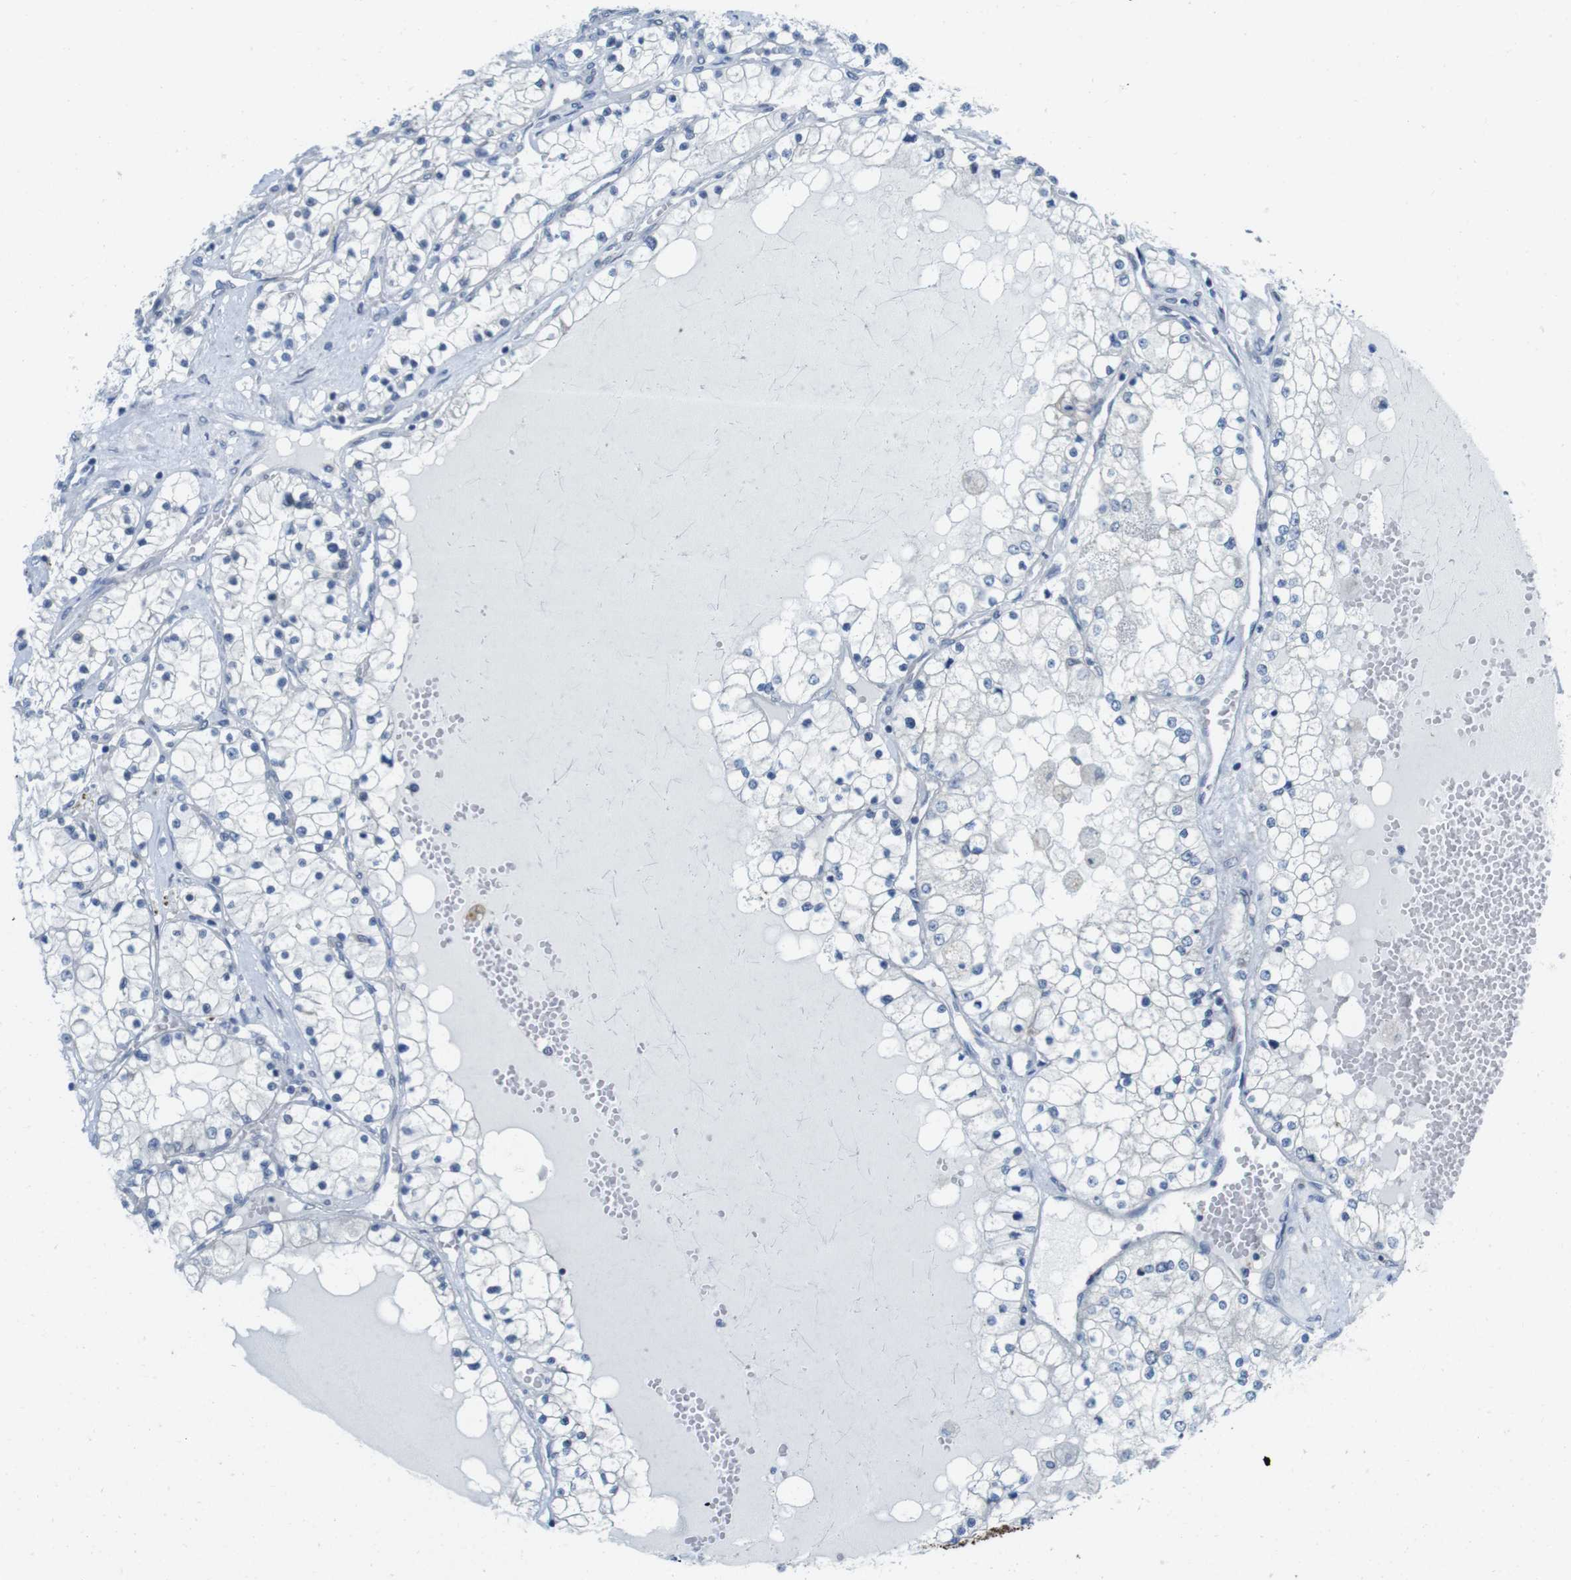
{"staining": {"intensity": "negative", "quantity": "none", "location": "none"}, "tissue": "renal cancer", "cell_type": "Tumor cells", "image_type": "cancer", "snomed": [{"axis": "morphology", "description": "Adenocarcinoma, NOS"}, {"axis": "topography", "description": "Kidney"}], "caption": "This is a histopathology image of IHC staining of renal adenocarcinoma, which shows no positivity in tumor cells.", "gene": "CASP2", "patient": {"sex": "male", "age": 68}}